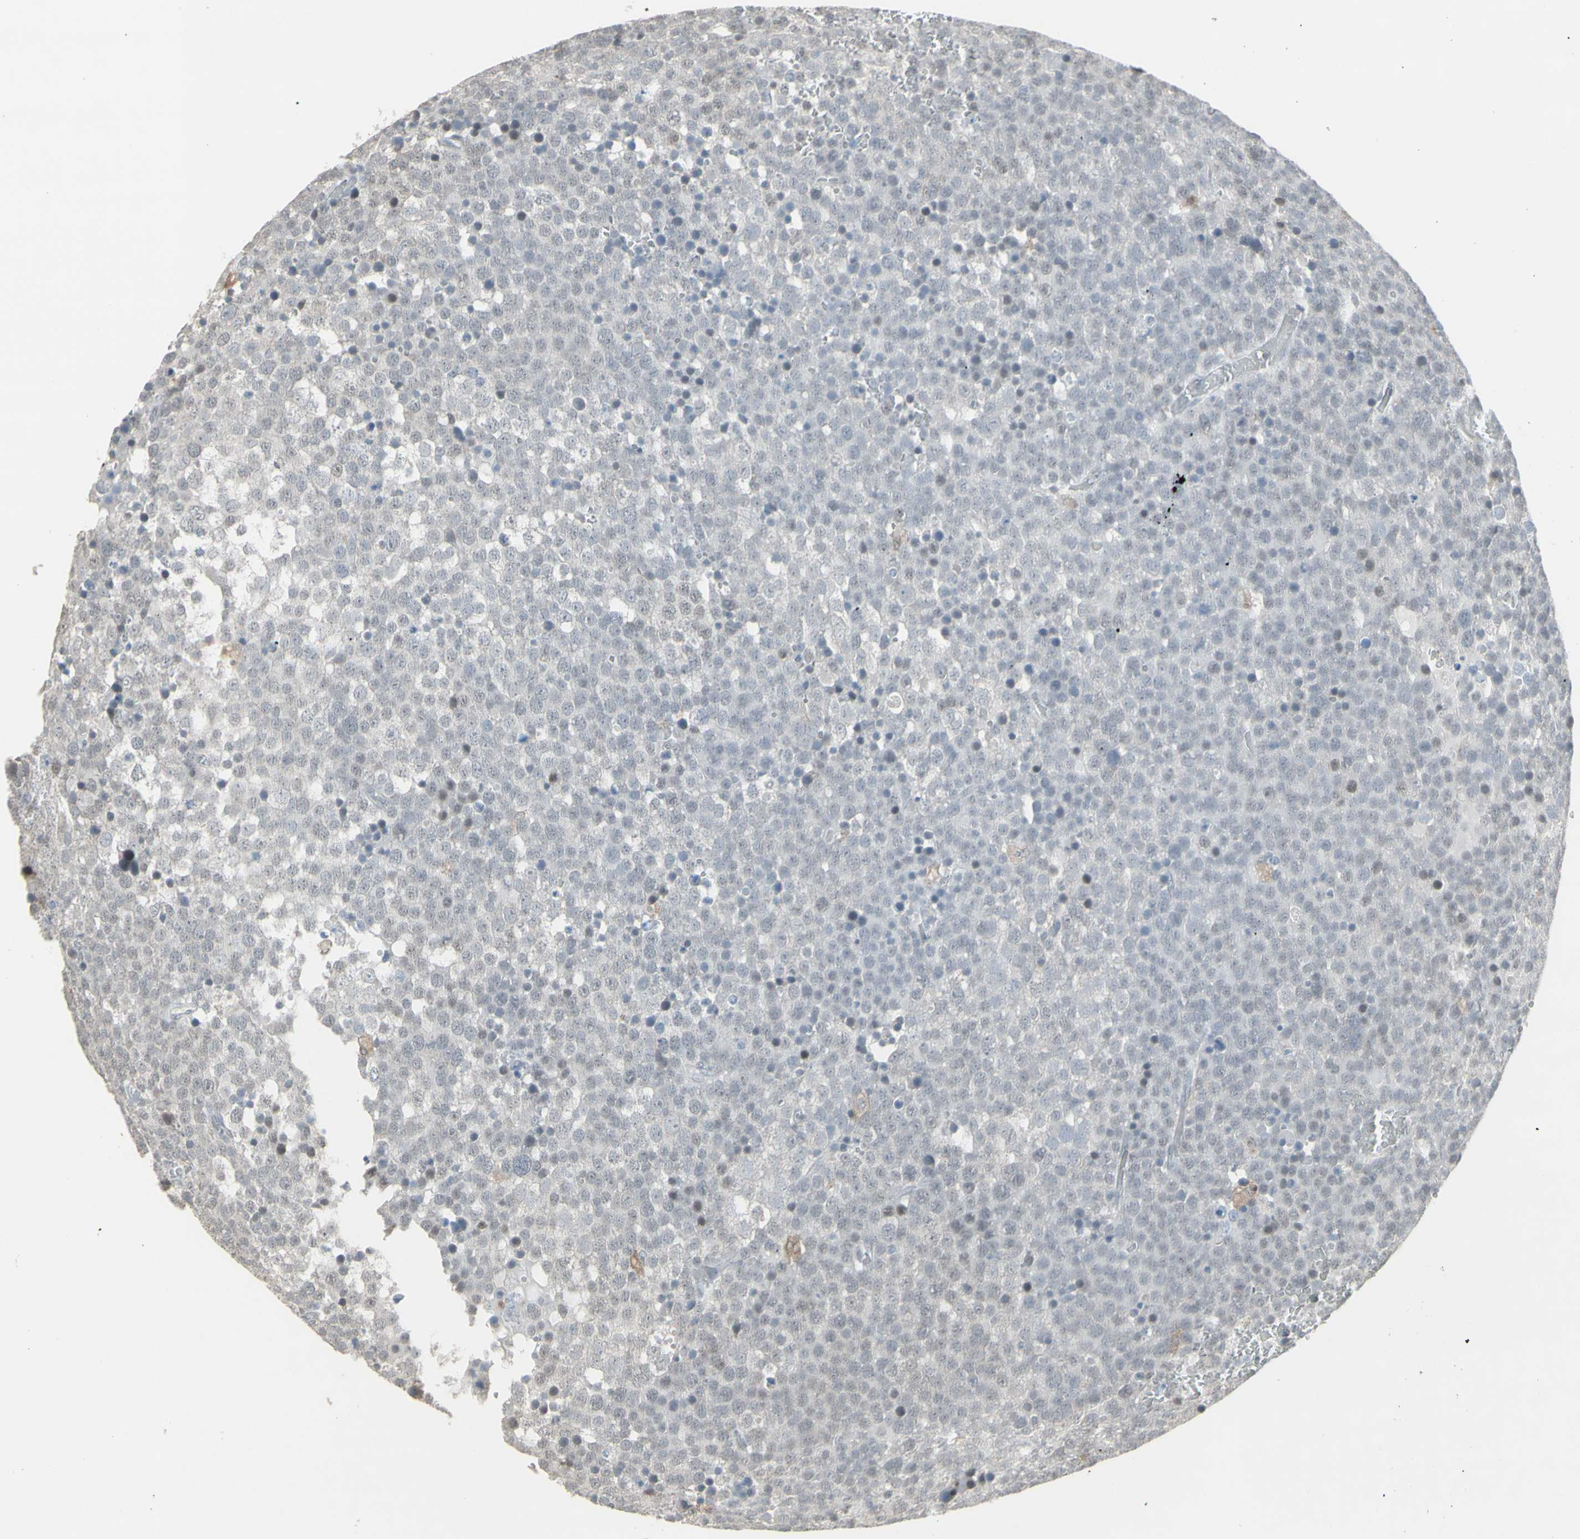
{"staining": {"intensity": "negative", "quantity": "none", "location": "none"}, "tissue": "testis cancer", "cell_type": "Tumor cells", "image_type": "cancer", "snomed": [{"axis": "morphology", "description": "Seminoma, NOS"}, {"axis": "topography", "description": "Testis"}], "caption": "There is no significant positivity in tumor cells of seminoma (testis). (DAB (3,3'-diaminobenzidine) immunohistochemistry with hematoxylin counter stain).", "gene": "SAMSN1", "patient": {"sex": "male", "age": 71}}